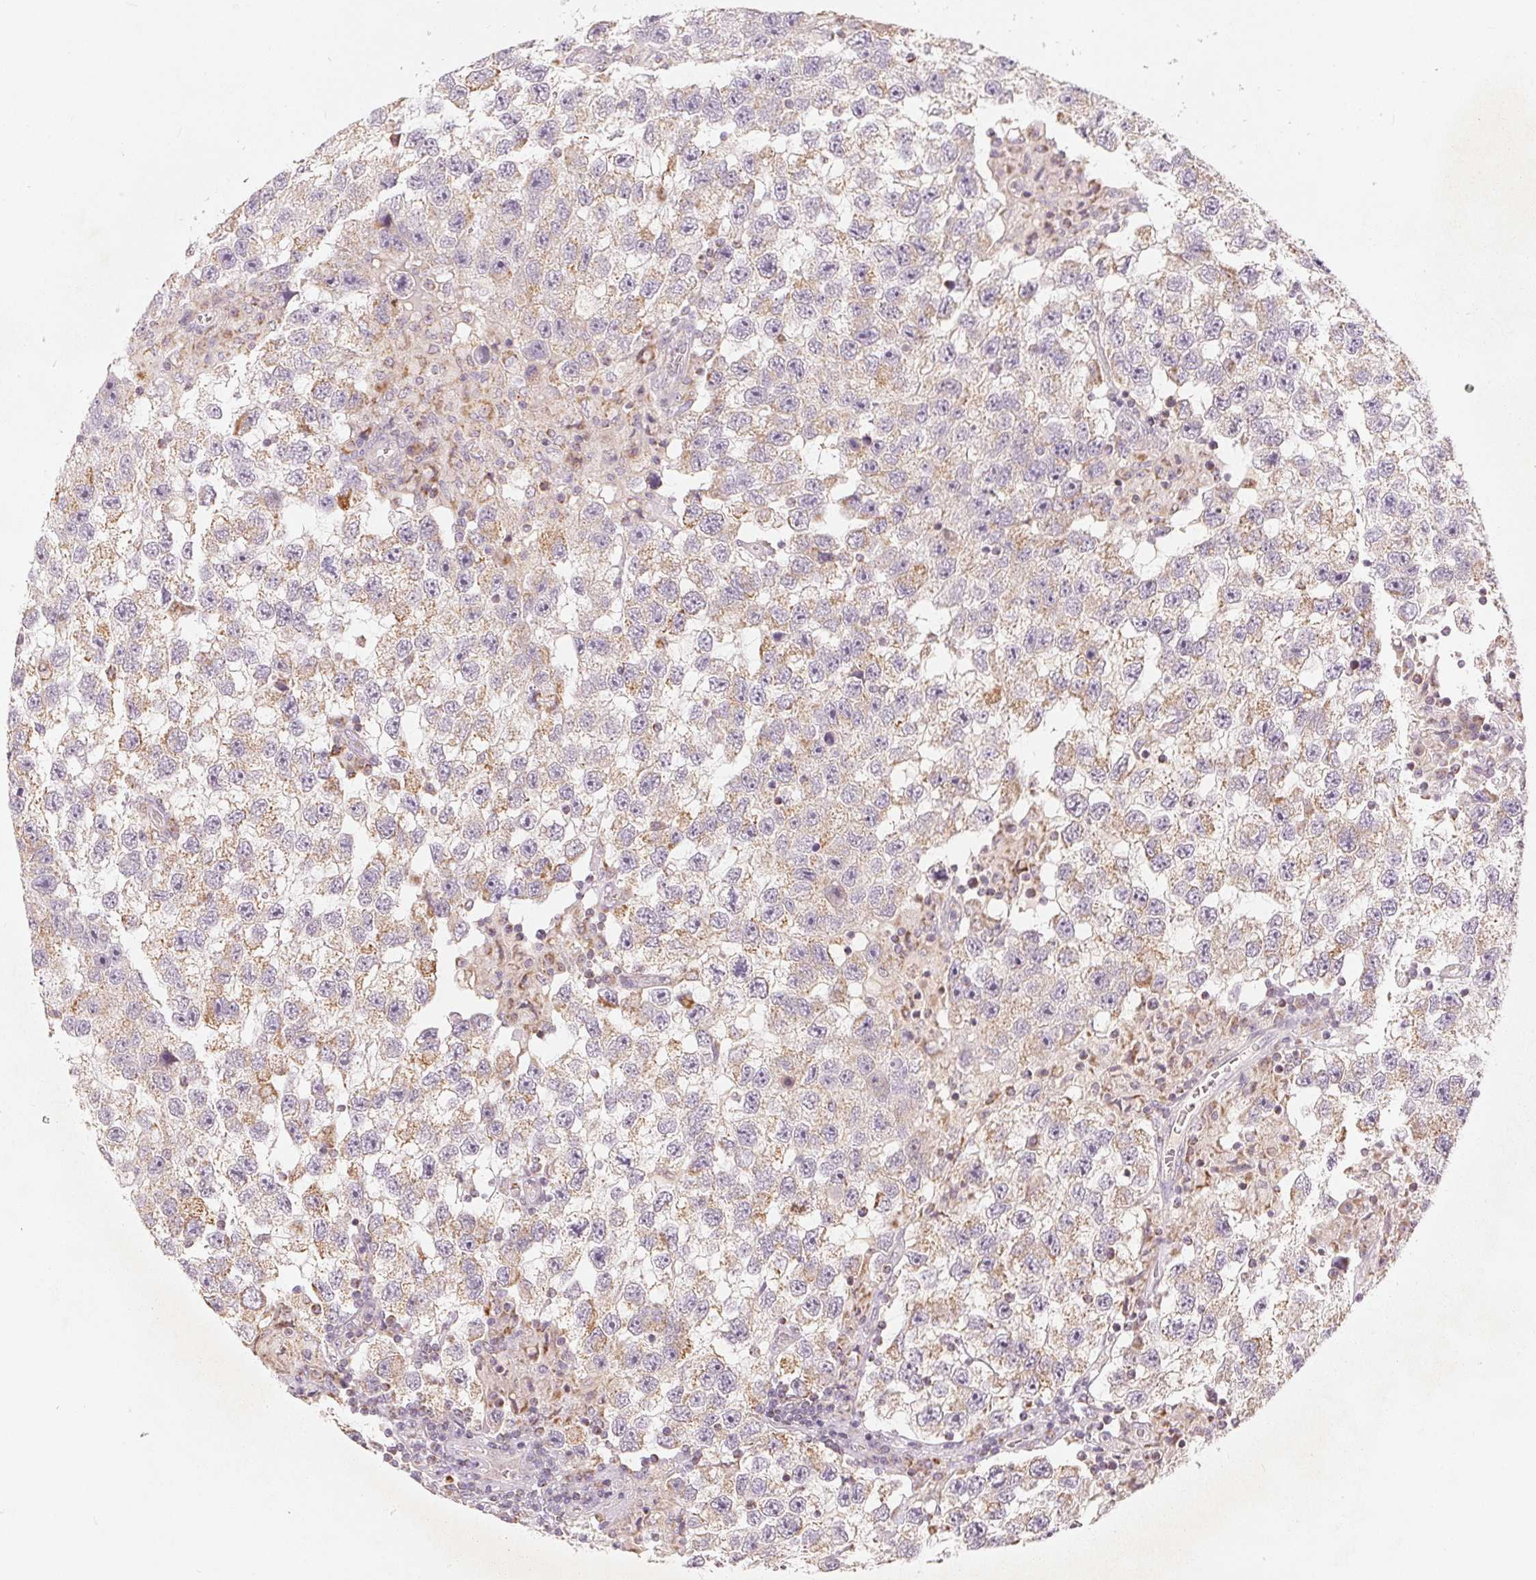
{"staining": {"intensity": "weak", "quantity": "25%-75%", "location": "cytoplasmic/membranous"}, "tissue": "testis cancer", "cell_type": "Tumor cells", "image_type": "cancer", "snomed": [{"axis": "morphology", "description": "Seminoma, NOS"}, {"axis": "topography", "description": "Testis"}], "caption": "Tumor cells exhibit low levels of weak cytoplasmic/membranous expression in approximately 25%-75% of cells in human testis seminoma.", "gene": "GHITM", "patient": {"sex": "male", "age": 26}}